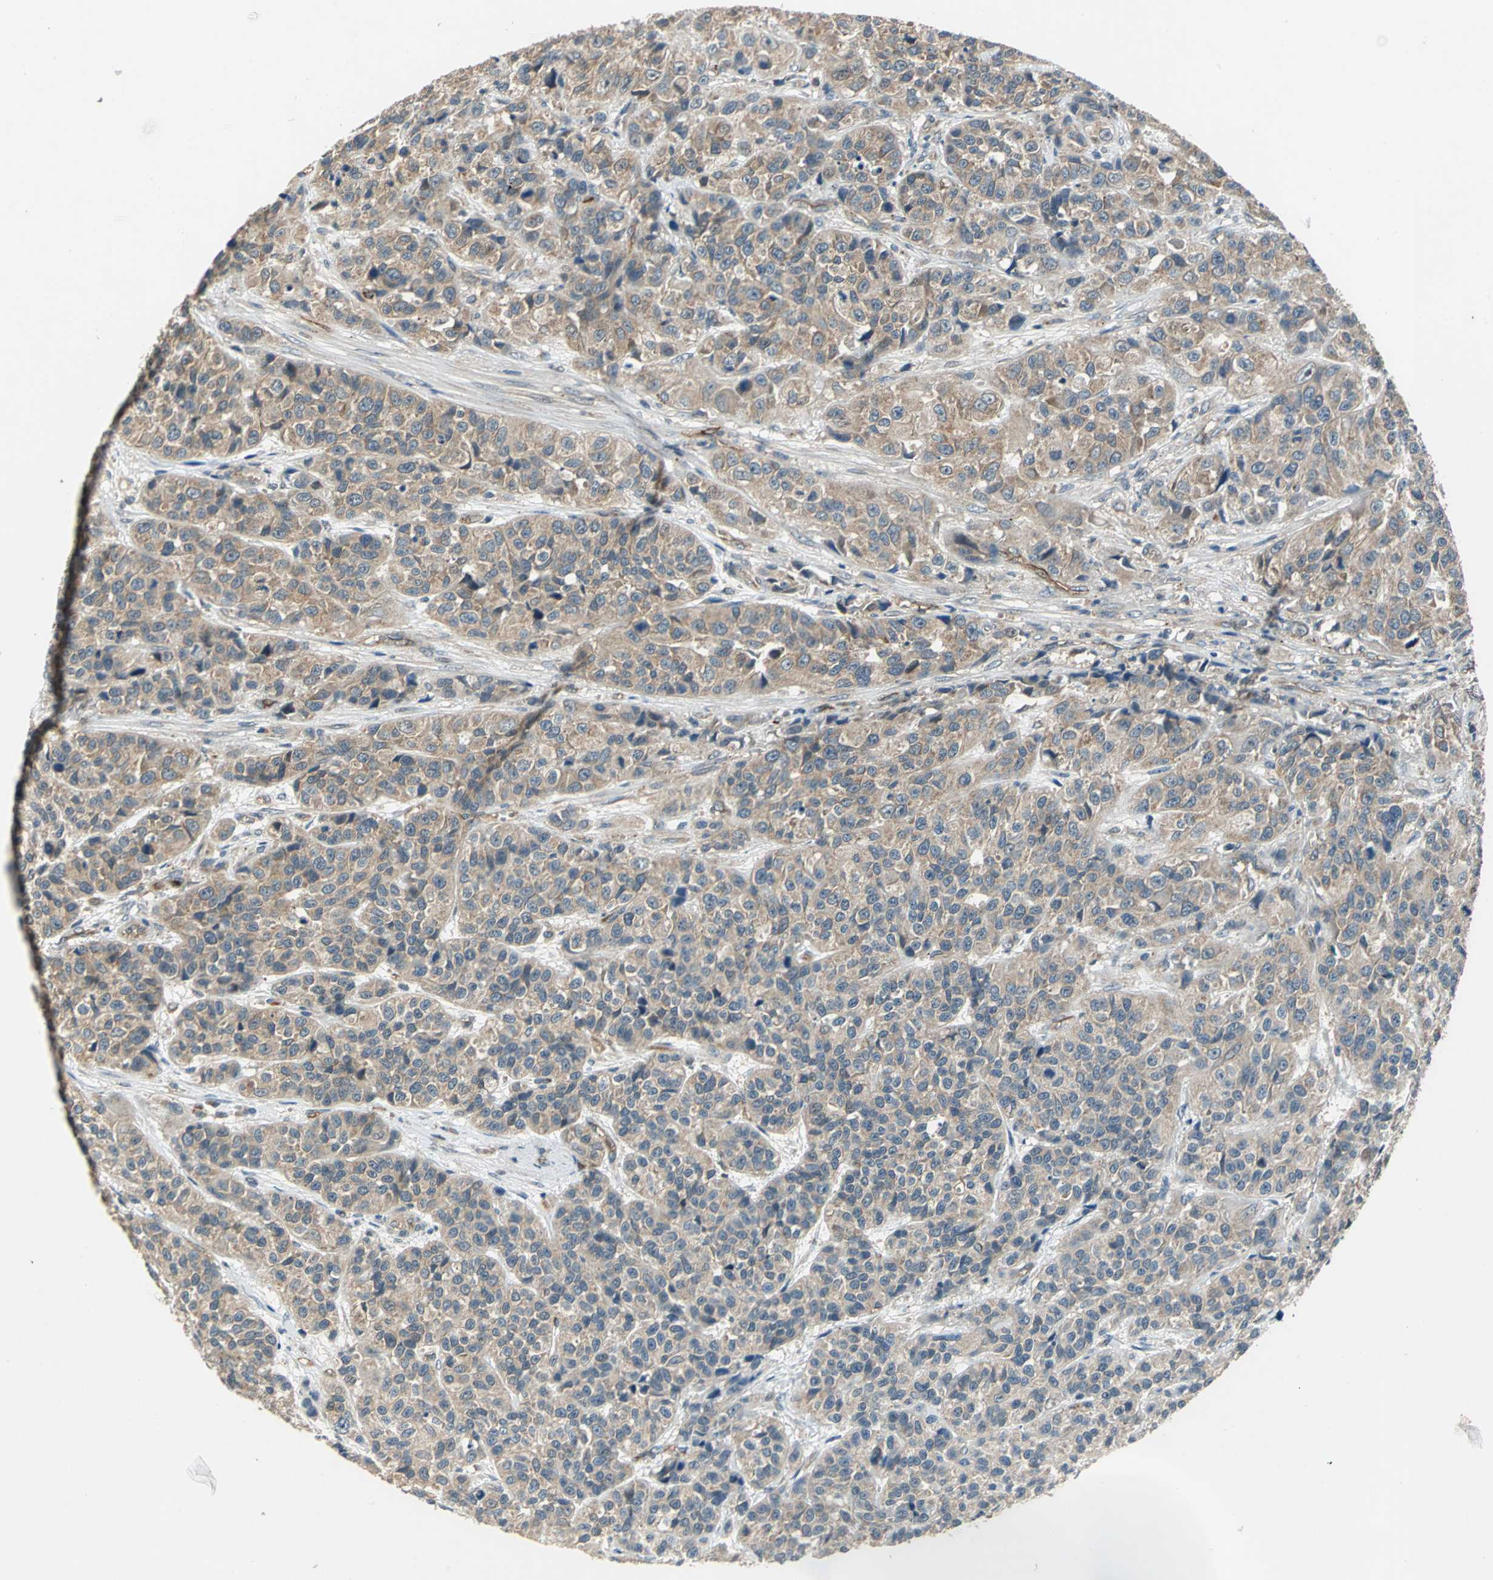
{"staining": {"intensity": "weak", "quantity": ">75%", "location": "cytoplasmic/membranous"}, "tissue": "urothelial cancer", "cell_type": "Tumor cells", "image_type": "cancer", "snomed": [{"axis": "morphology", "description": "Urothelial carcinoma, High grade"}, {"axis": "topography", "description": "Urinary bladder"}], "caption": "A micrograph of human urothelial cancer stained for a protein exhibits weak cytoplasmic/membranous brown staining in tumor cells. The protein of interest is stained brown, and the nuclei are stained in blue (DAB IHC with brightfield microscopy, high magnification).", "gene": "EMCN", "patient": {"sex": "female", "age": 81}}